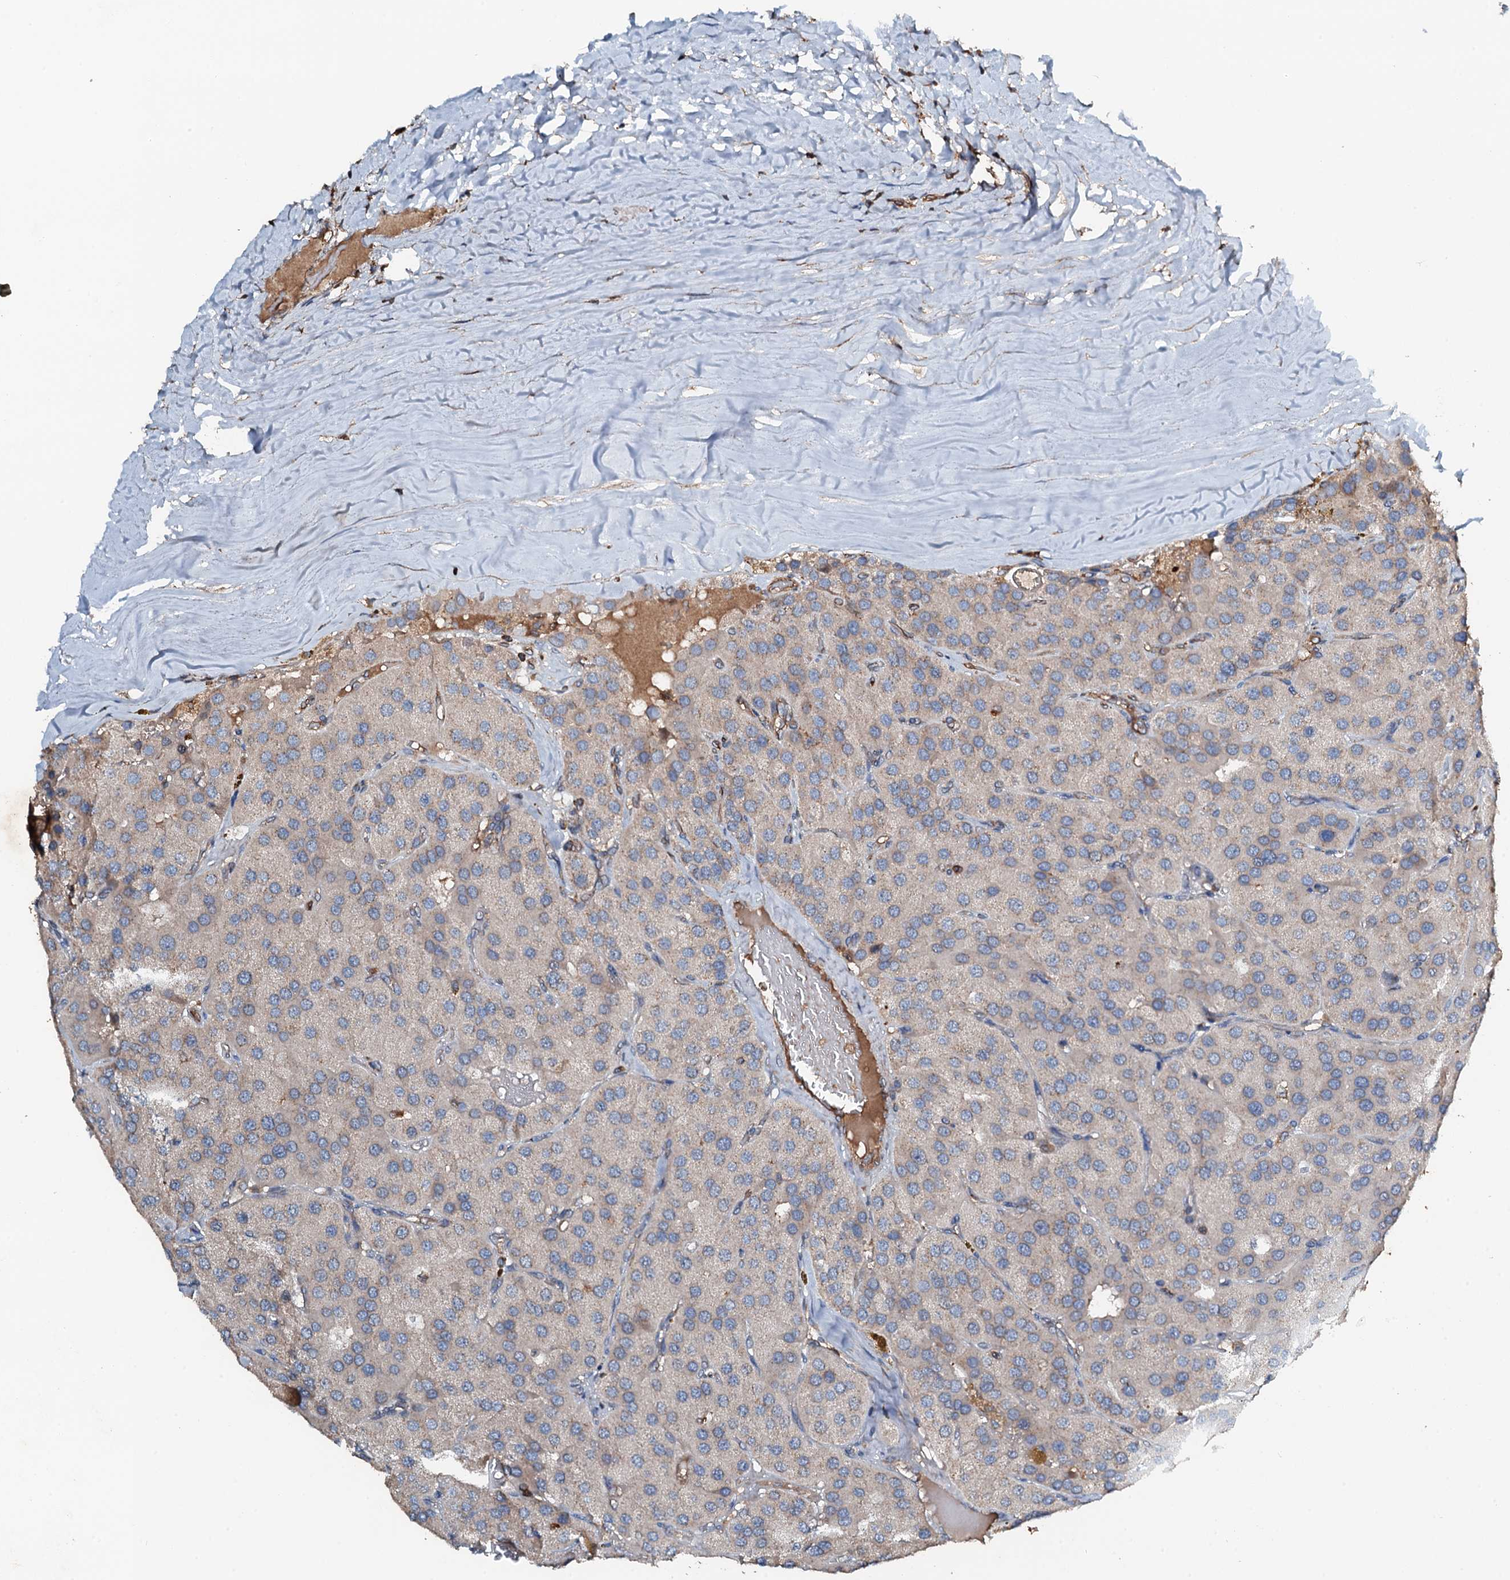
{"staining": {"intensity": "weak", "quantity": "<25%", "location": "cytoplasmic/membranous"}, "tissue": "parathyroid gland", "cell_type": "Glandular cells", "image_type": "normal", "snomed": [{"axis": "morphology", "description": "Normal tissue, NOS"}, {"axis": "morphology", "description": "Adenoma, NOS"}, {"axis": "topography", "description": "Parathyroid gland"}], "caption": "This micrograph is of unremarkable parathyroid gland stained with immunohistochemistry to label a protein in brown with the nuclei are counter-stained blue. There is no positivity in glandular cells. (DAB IHC with hematoxylin counter stain).", "gene": "GRK2", "patient": {"sex": "female", "age": 86}}